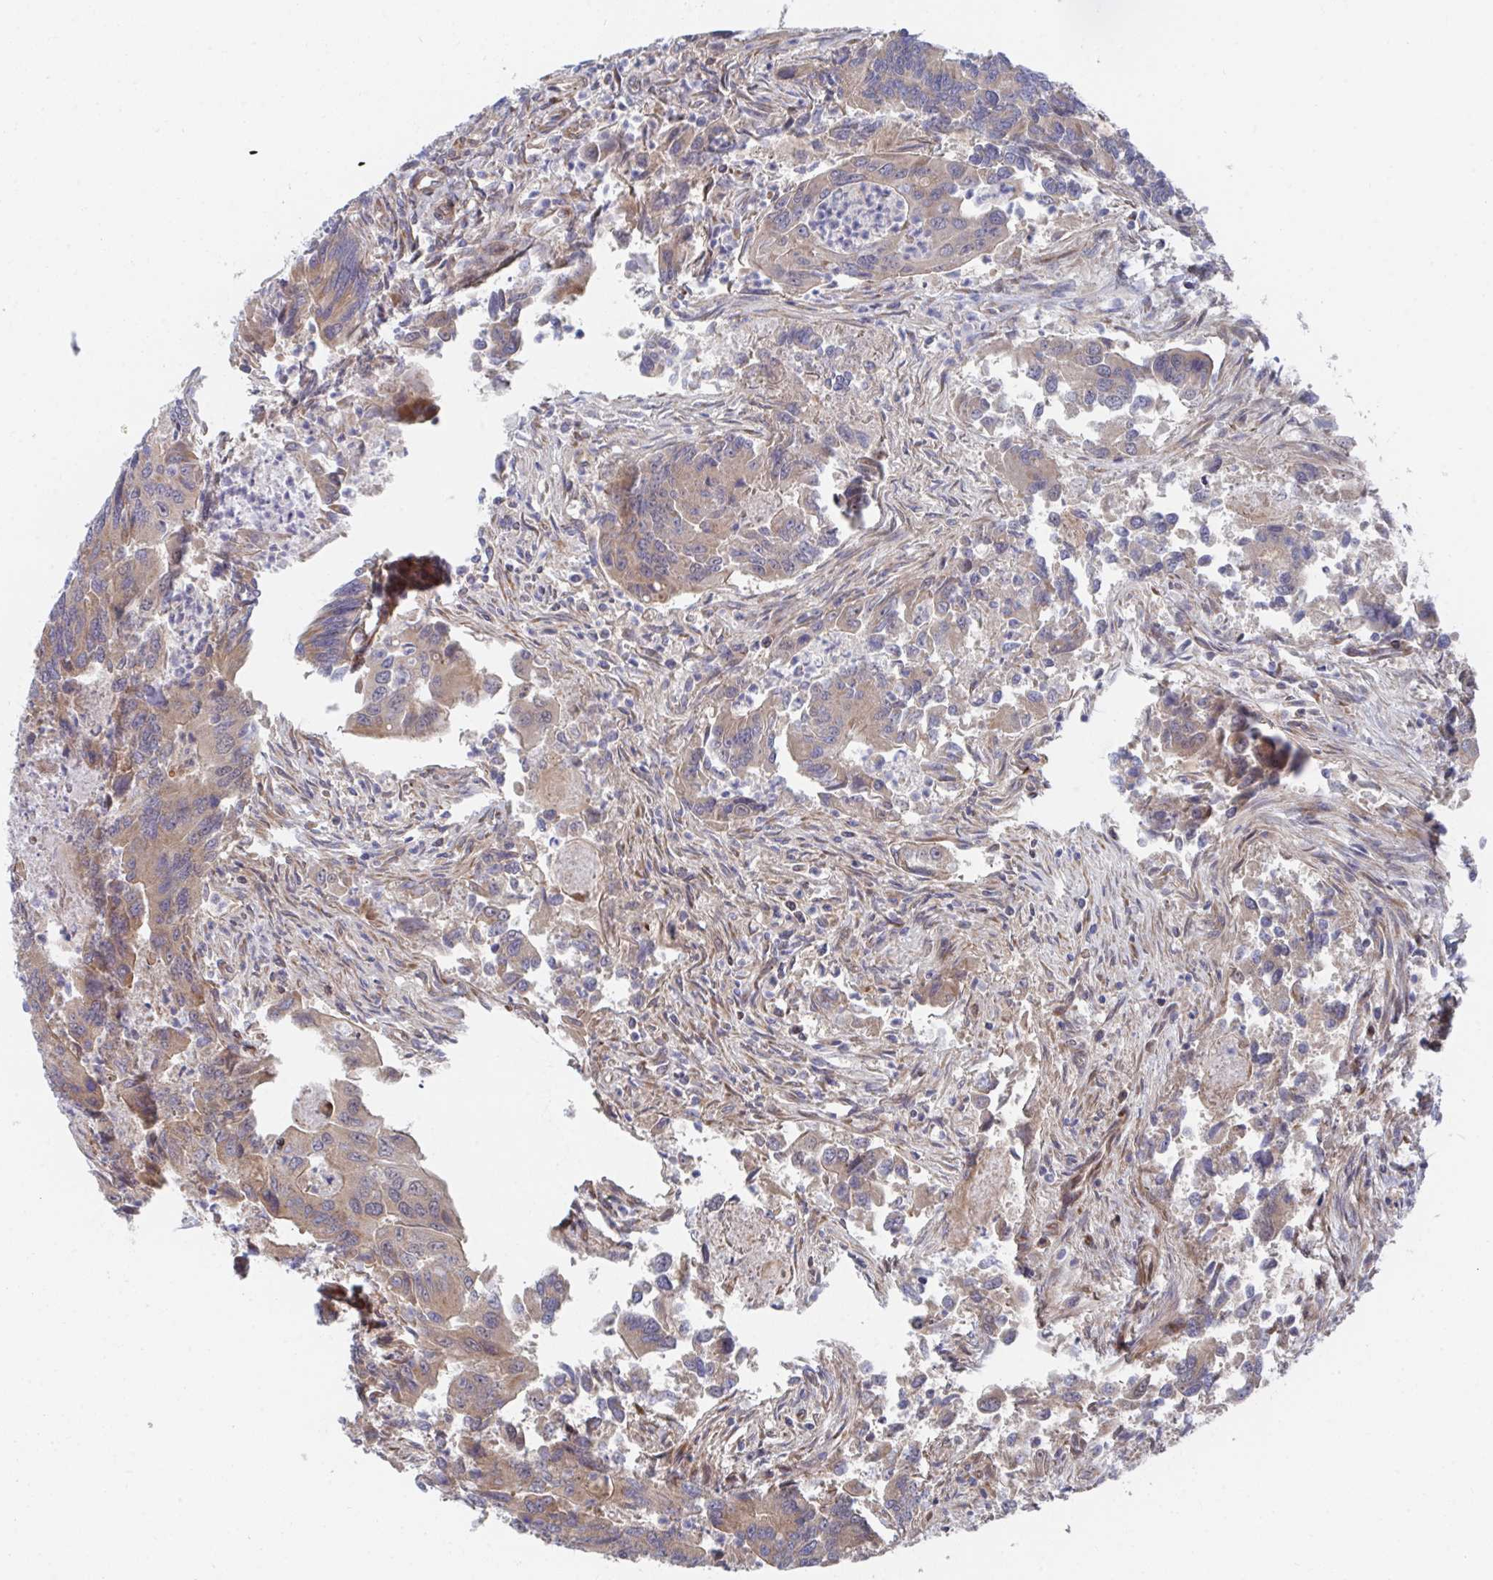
{"staining": {"intensity": "weak", "quantity": ">75%", "location": "cytoplasmic/membranous"}, "tissue": "colorectal cancer", "cell_type": "Tumor cells", "image_type": "cancer", "snomed": [{"axis": "morphology", "description": "Adenocarcinoma, NOS"}, {"axis": "topography", "description": "Colon"}], "caption": "Protein expression analysis of colorectal cancer (adenocarcinoma) reveals weak cytoplasmic/membranous staining in about >75% of tumor cells. The staining is performed using DAB (3,3'-diaminobenzidine) brown chromogen to label protein expression. The nuclei are counter-stained blue using hematoxylin.", "gene": "FJX1", "patient": {"sex": "female", "age": 67}}